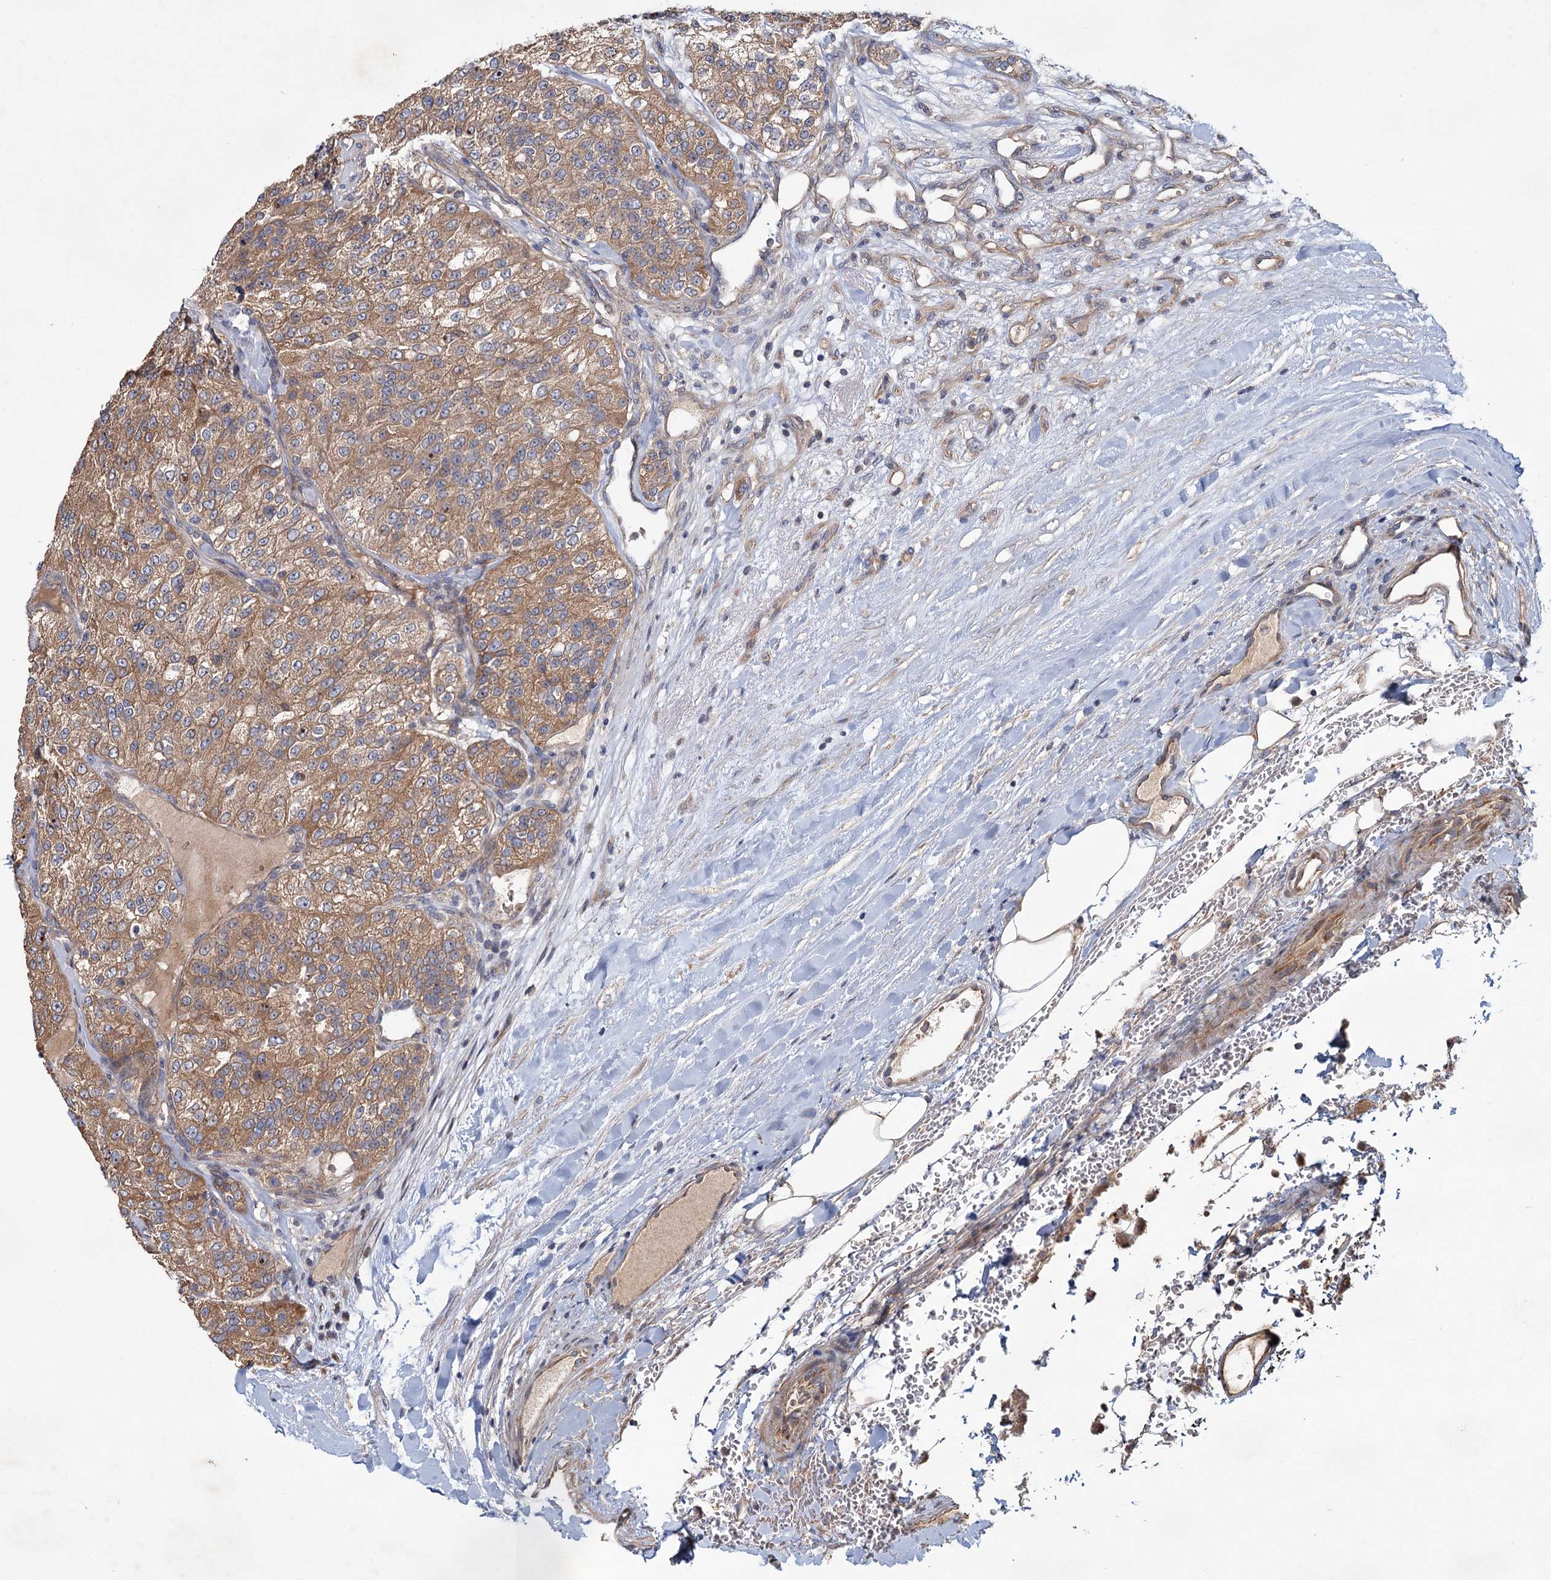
{"staining": {"intensity": "moderate", "quantity": ">75%", "location": "cytoplasmic/membranous"}, "tissue": "renal cancer", "cell_type": "Tumor cells", "image_type": "cancer", "snomed": [{"axis": "morphology", "description": "Adenocarcinoma, NOS"}, {"axis": "topography", "description": "Kidney"}], "caption": "Protein staining of renal cancer (adenocarcinoma) tissue shows moderate cytoplasmic/membranous expression in about >75% of tumor cells.", "gene": "MTRR", "patient": {"sex": "female", "age": 63}}